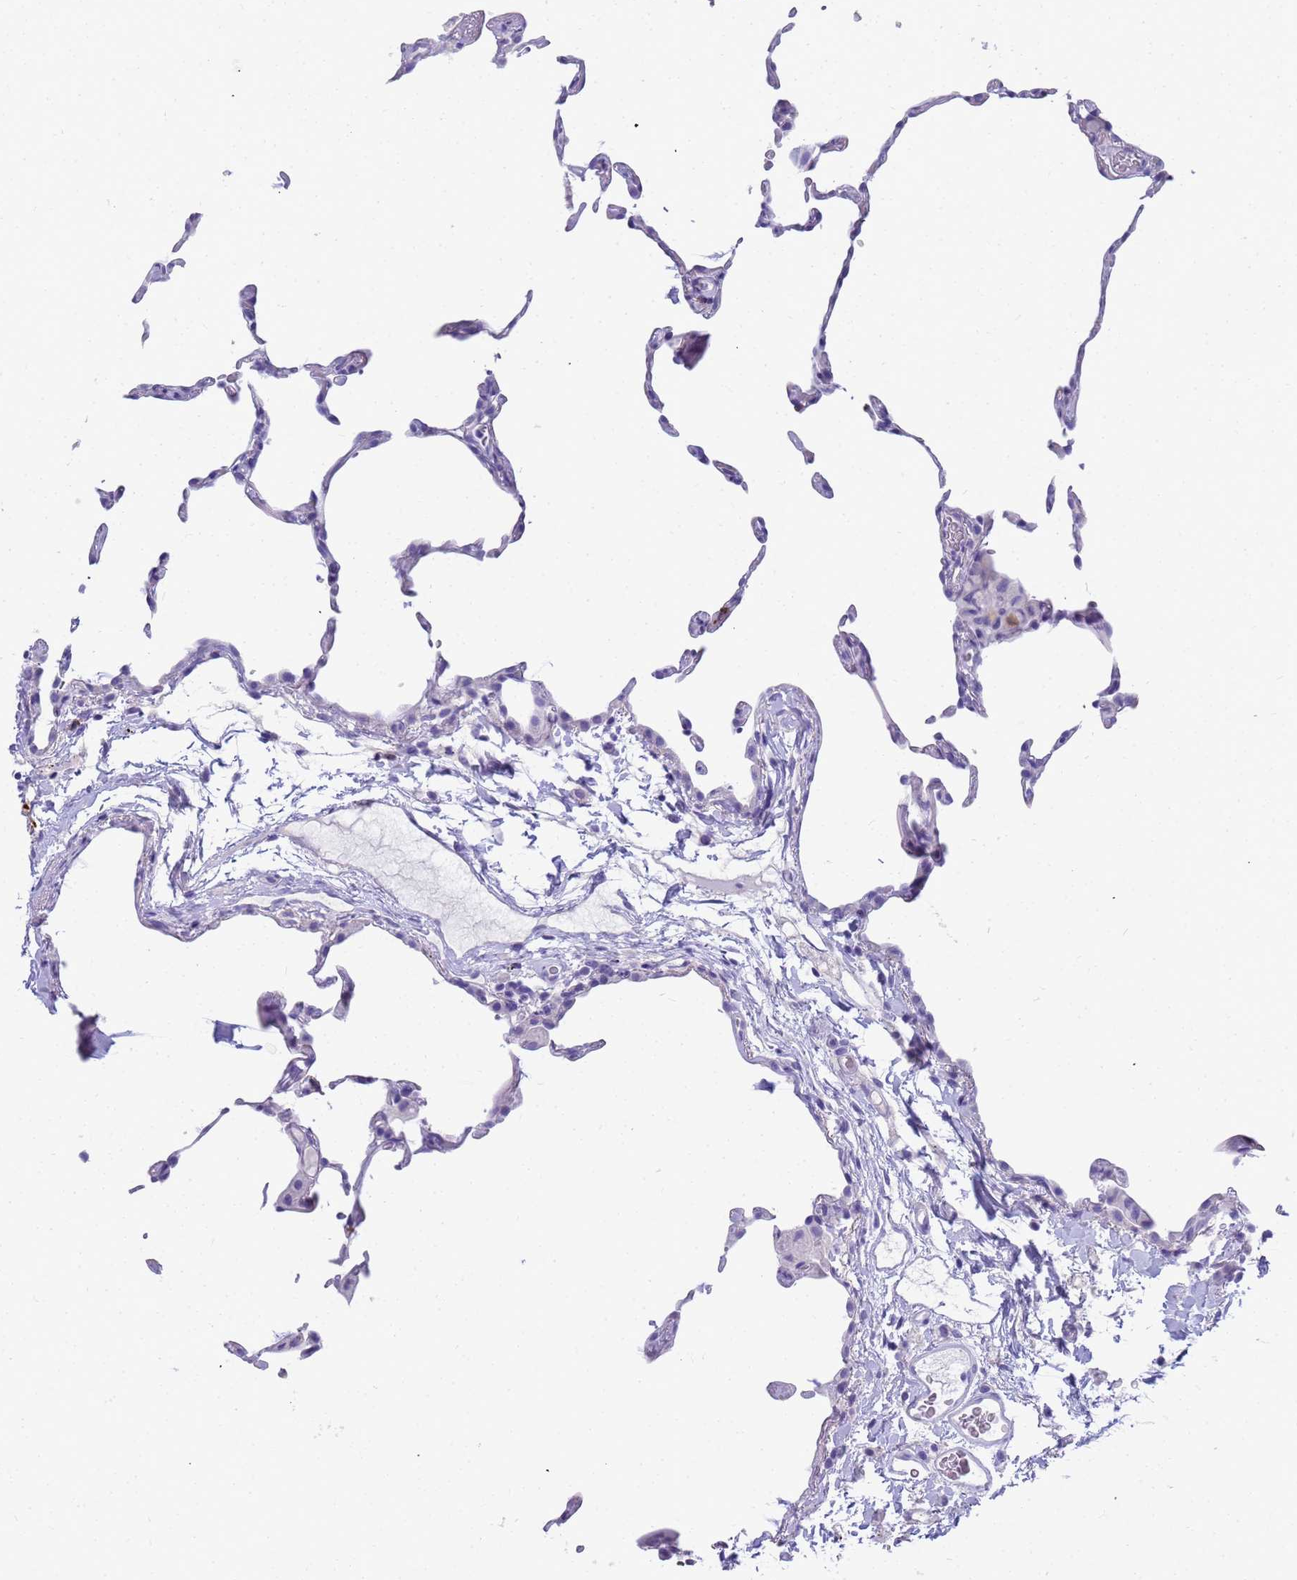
{"staining": {"intensity": "negative", "quantity": "none", "location": "none"}, "tissue": "lung", "cell_type": "Alveolar cells", "image_type": "normal", "snomed": [{"axis": "morphology", "description": "Normal tissue, NOS"}, {"axis": "topography", "description": "Lung"}], "caption": "The image exhibits no significant expression in alveolar cells of lung. (Immunohistochemistry, brightfield microscopy, high magnification).", "gene": "RNASE2", "patient": {"sex": "female", "age": 57}}